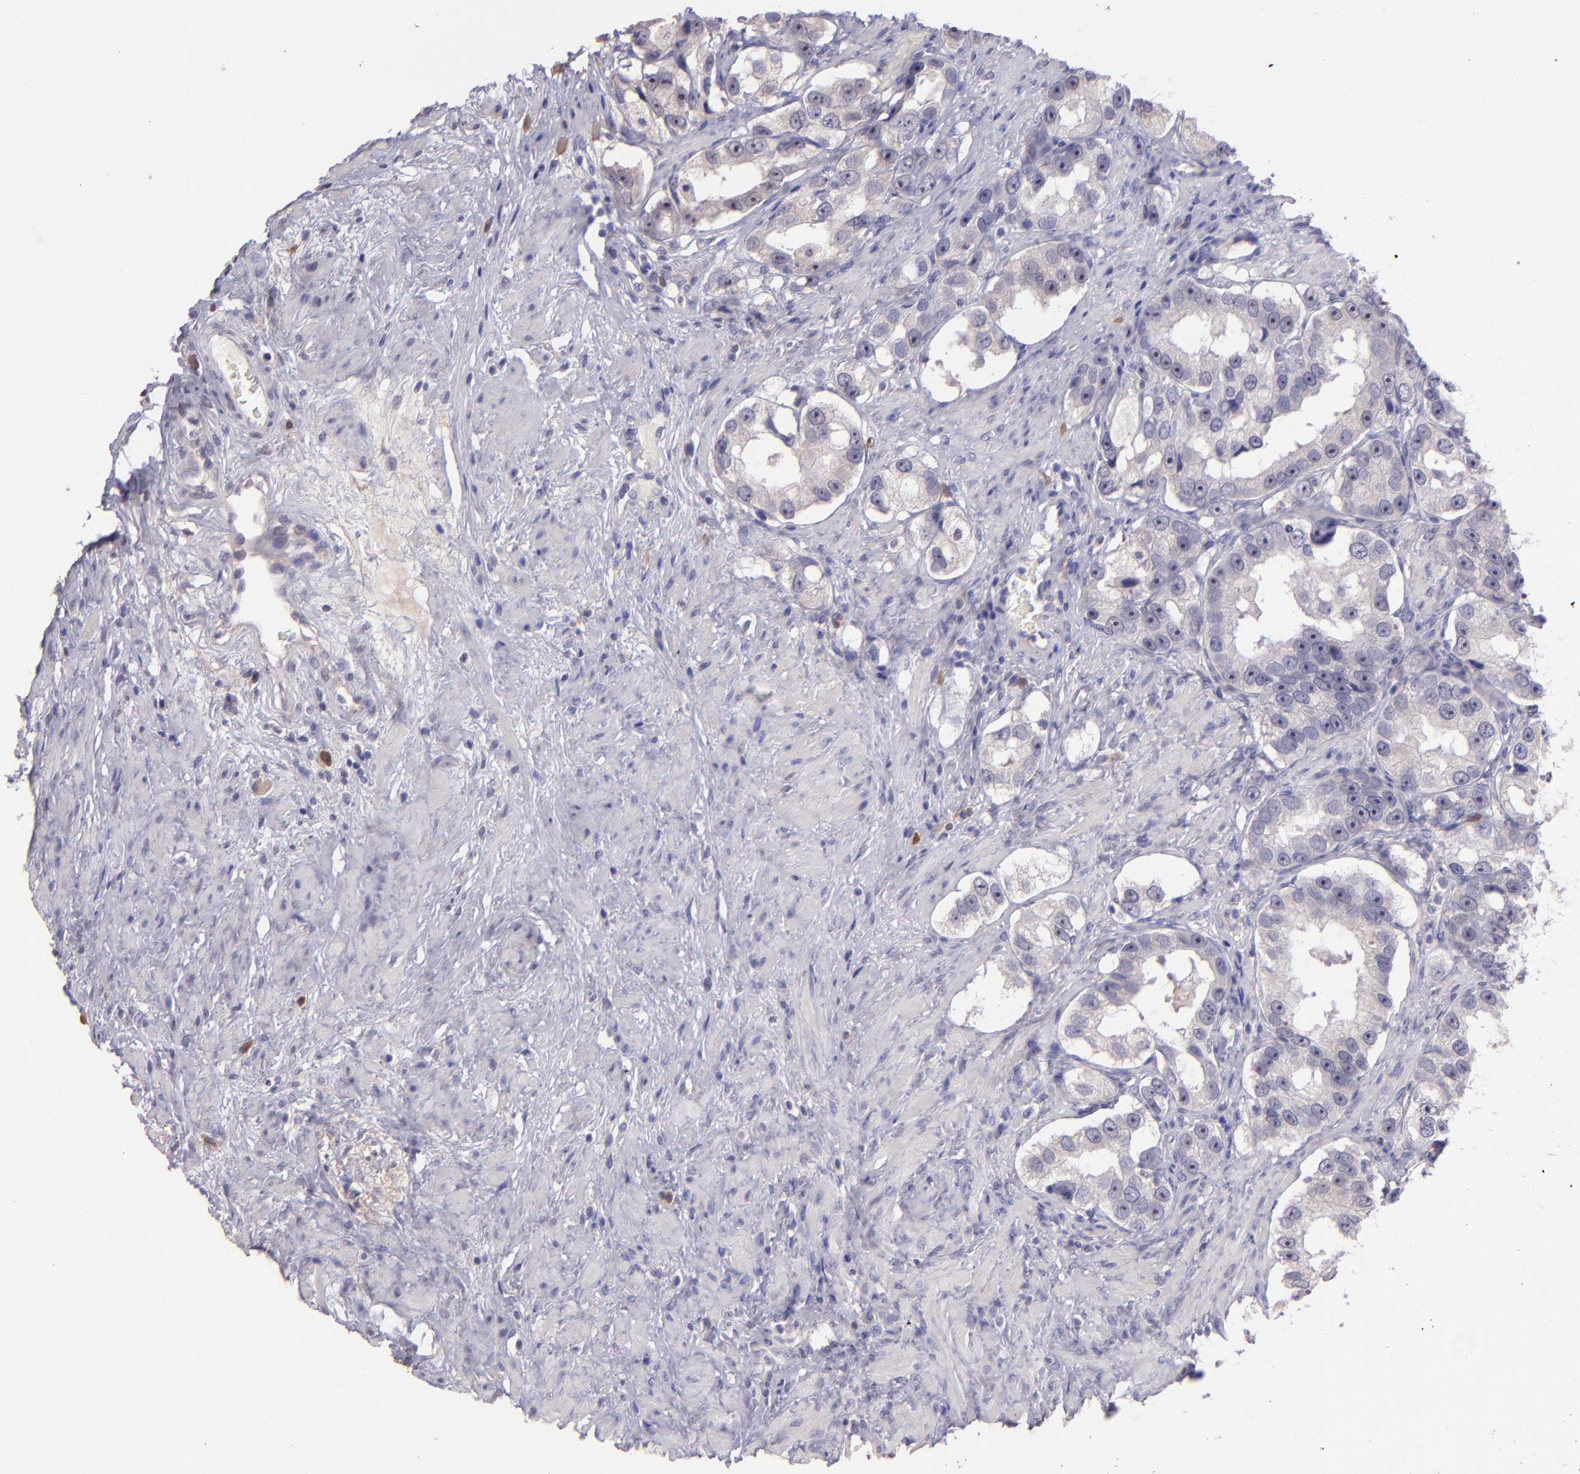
{"staining": {"intensity": "negative", "quantity": "none", "location": "none"}, "tissue": "prostate cancer", "cell_type": "Tumor cells", "image_type": "cancer", "snomed": [{"axis": "morphology", "description": "Adenocarcinoma, High grade"}, {"axis": "topography", "description": "Prostate"}], "caption": "DAB (3,3'-diaminobenzidine) immunohistochemical staining of prostate cancer reveals no significant staining in tumor cells.", "gene": "PAPPA", "patient": {"sex": "male", "age": 63}}